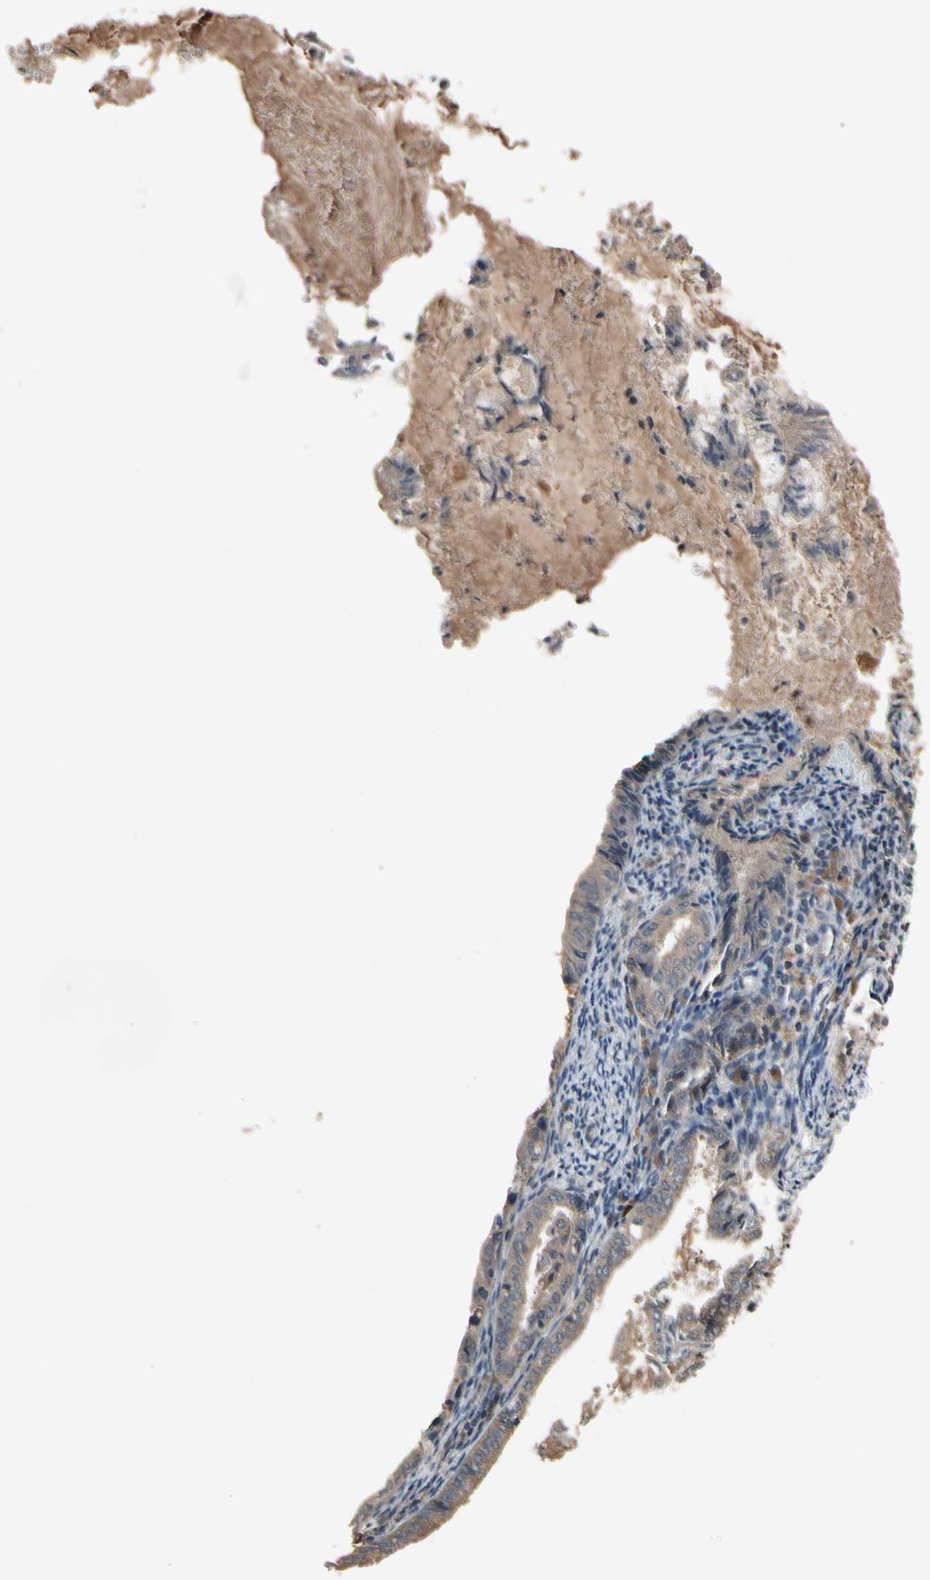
{"staining": {"intensity": "weak", "quantity": ">75%", "location": "cytoplasmic/membranous"}, "tissue": "endometrial cancer", "cell_type": "Tumor cells", "image_type": "cancer", "snomed": [{"axis": "morphology", "description": "Adenocarcinoma, NOS"}, {"axis": "topography", "description": "Endometrium"}], "caption": "Brown immunohistochemical staining in human endometrial cancer (adenocarcinoma) demonstrates weak cytoplasmic/membranous positivity in about >75% of tumor cells.", "gene": "NSF", "patient": {"sex": "female", "age": 86}}